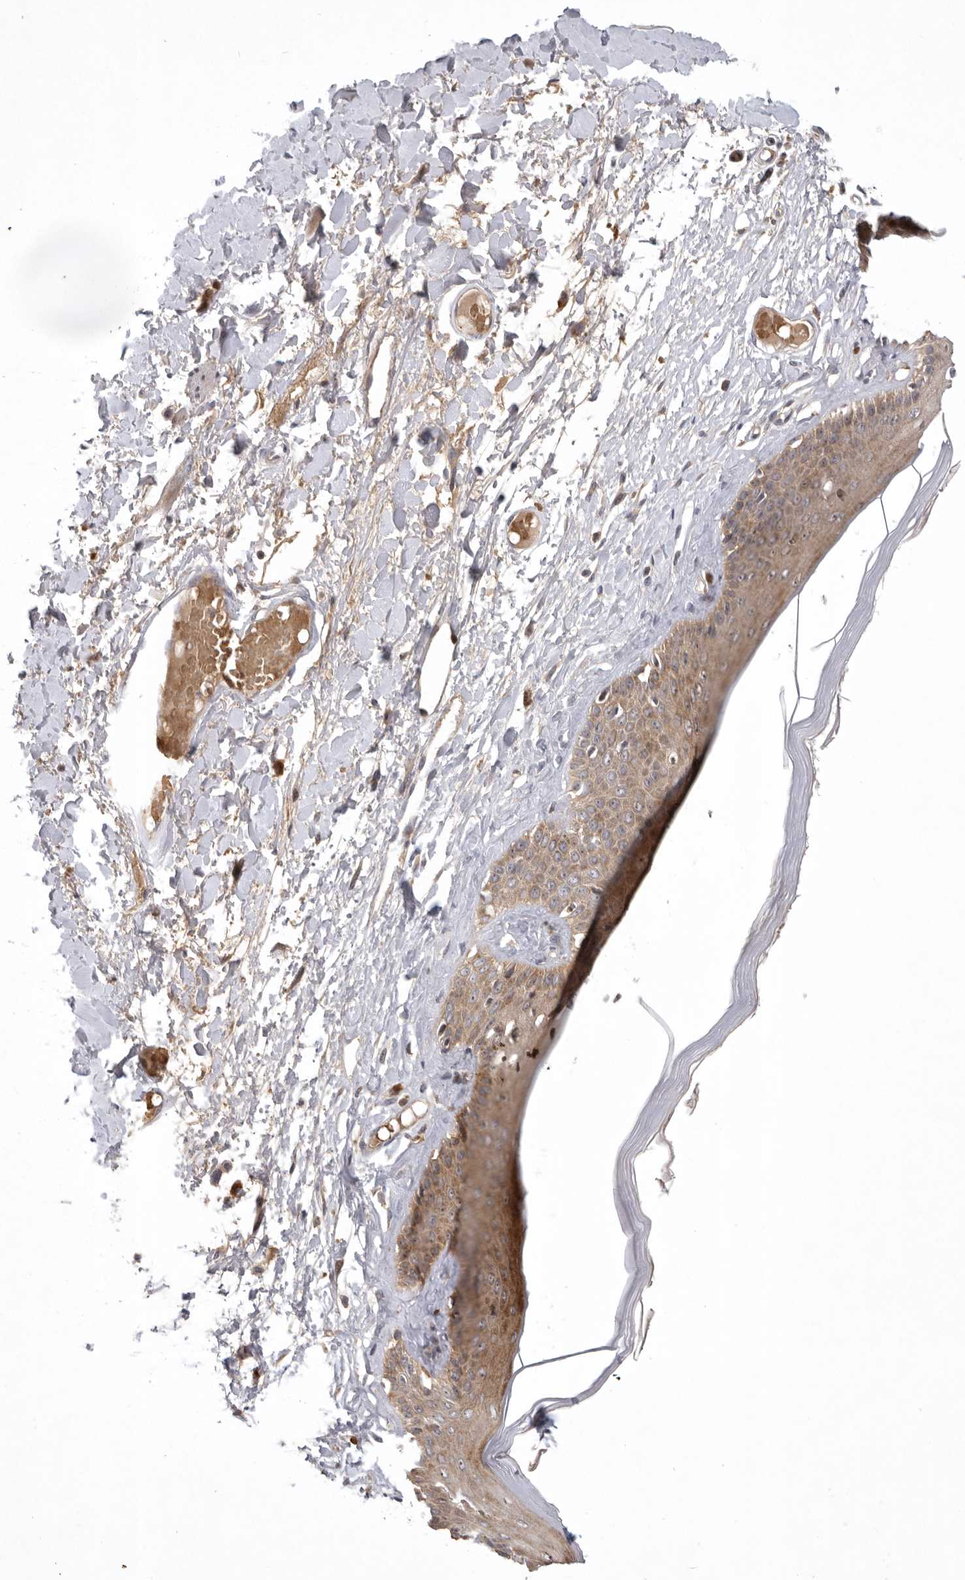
{"staining": {"intensity": "strong", "quantity": ">75%", "location": "cytoplasmic/membranous"}, "tissue": "skin", "cell_type": "Epidermal cells", "image_type": "normal", "snomed": [{"axis": "morphology", "description": "Normal tissue, NOS"}, {"axis": "topography", "description": "Vulva"}], "caption": "Protein expression analysis of normal skin reveals strong cytoplasmic/membranous expression in about >75% of epidermal cells.", "gene": "KIF2B", "patient": {"sex": "female", "age": 73}}